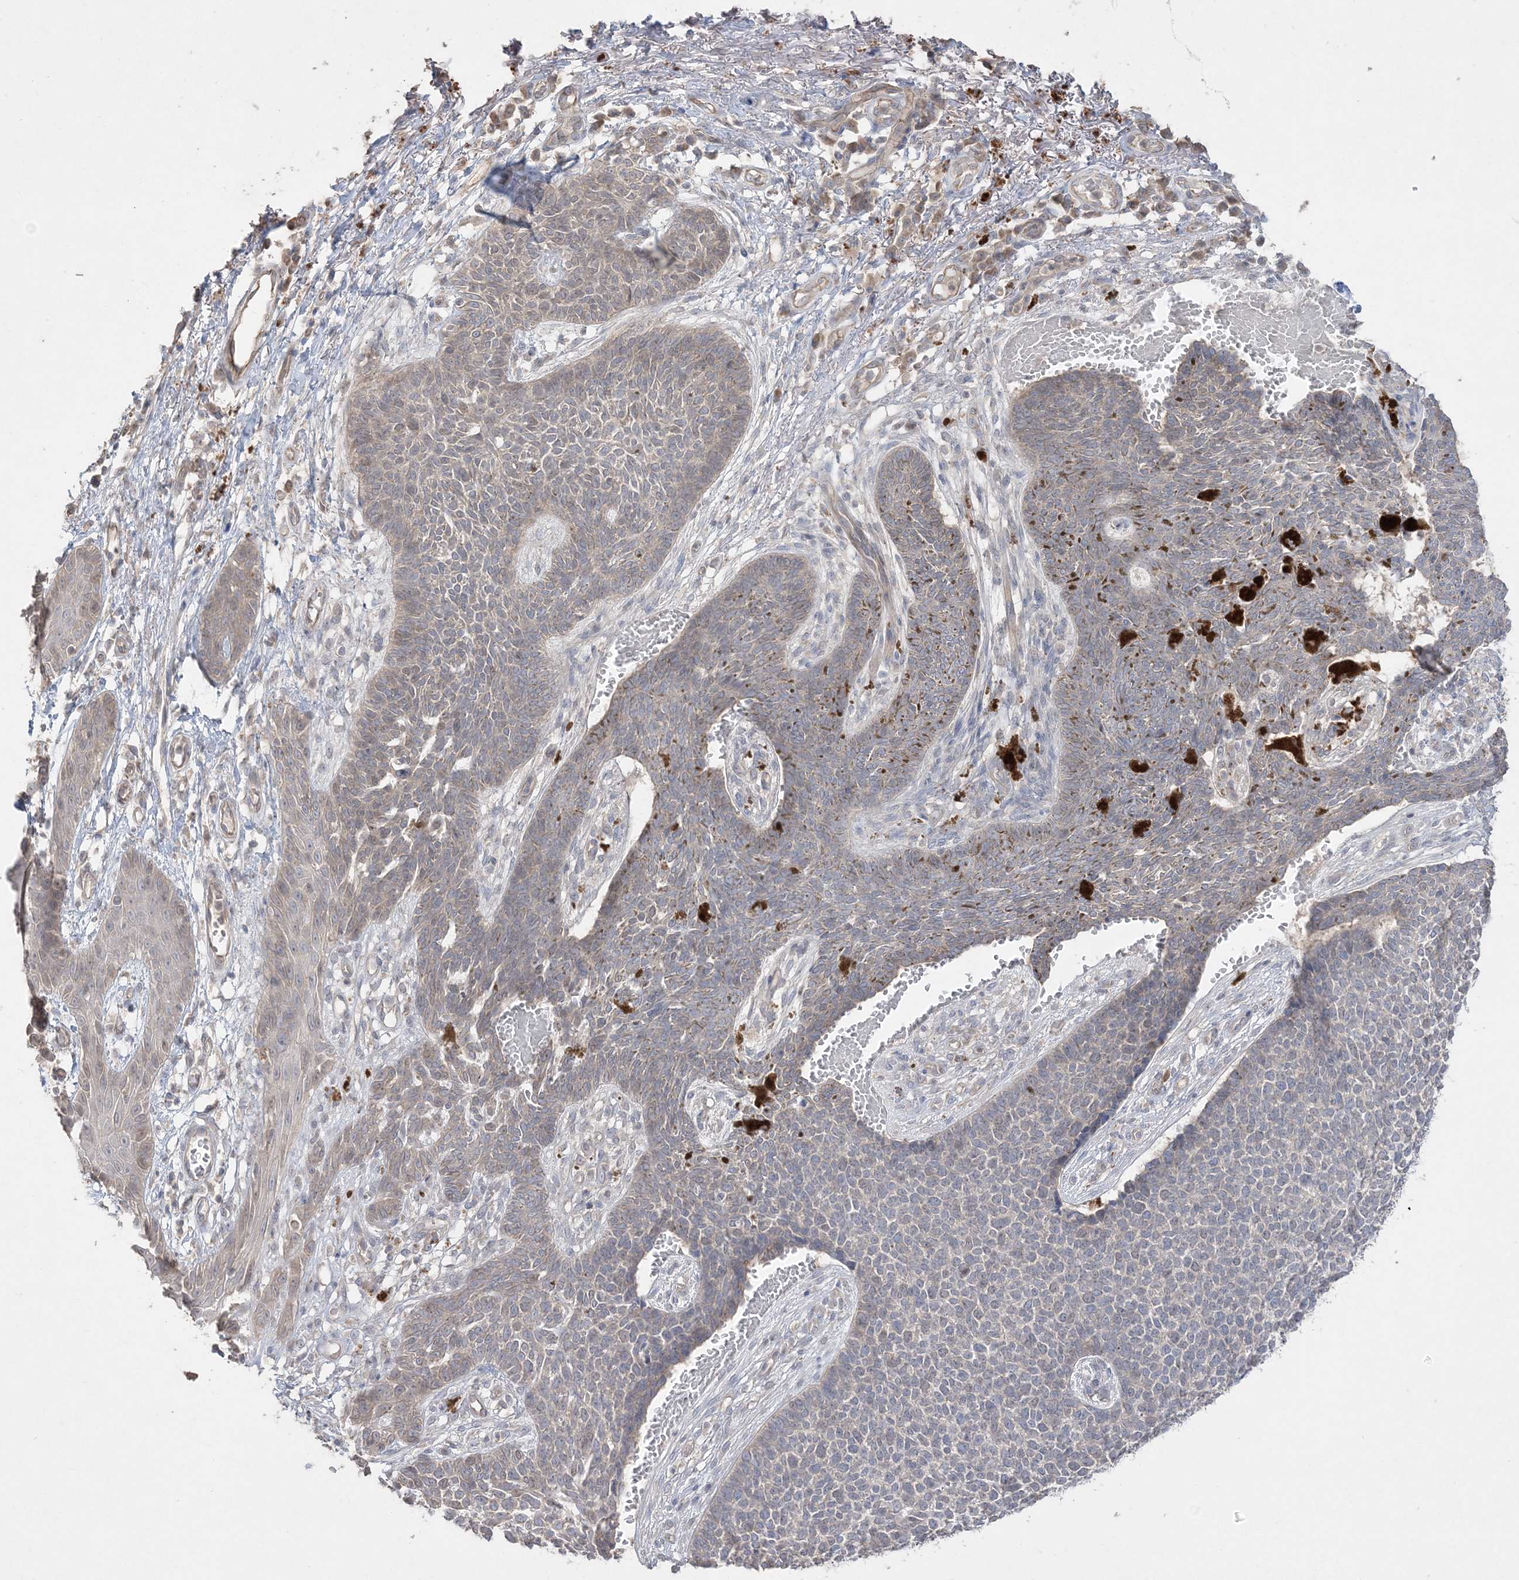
{"staining": {"intensity": "weak", "quantity": "25%-75%", "location": "cytoplasmic/membranous"}, "tissue": "skin cancer", "cell_type": "Tumor cells", "image_type": "cancer", "snomed": [{"axis": "morphology", "description": "Basal cell carcinoma"}, {"axis": "topography", "description": "Skin"}], "caption": "Immunohistochemical staining of skin cancer shows low levels of weak cytoplasmic/membranous staining in approximately 25%-75% of tumor cells.", "gene": "SH3BP4", "patient": {"sex": "female", "age": 84}}